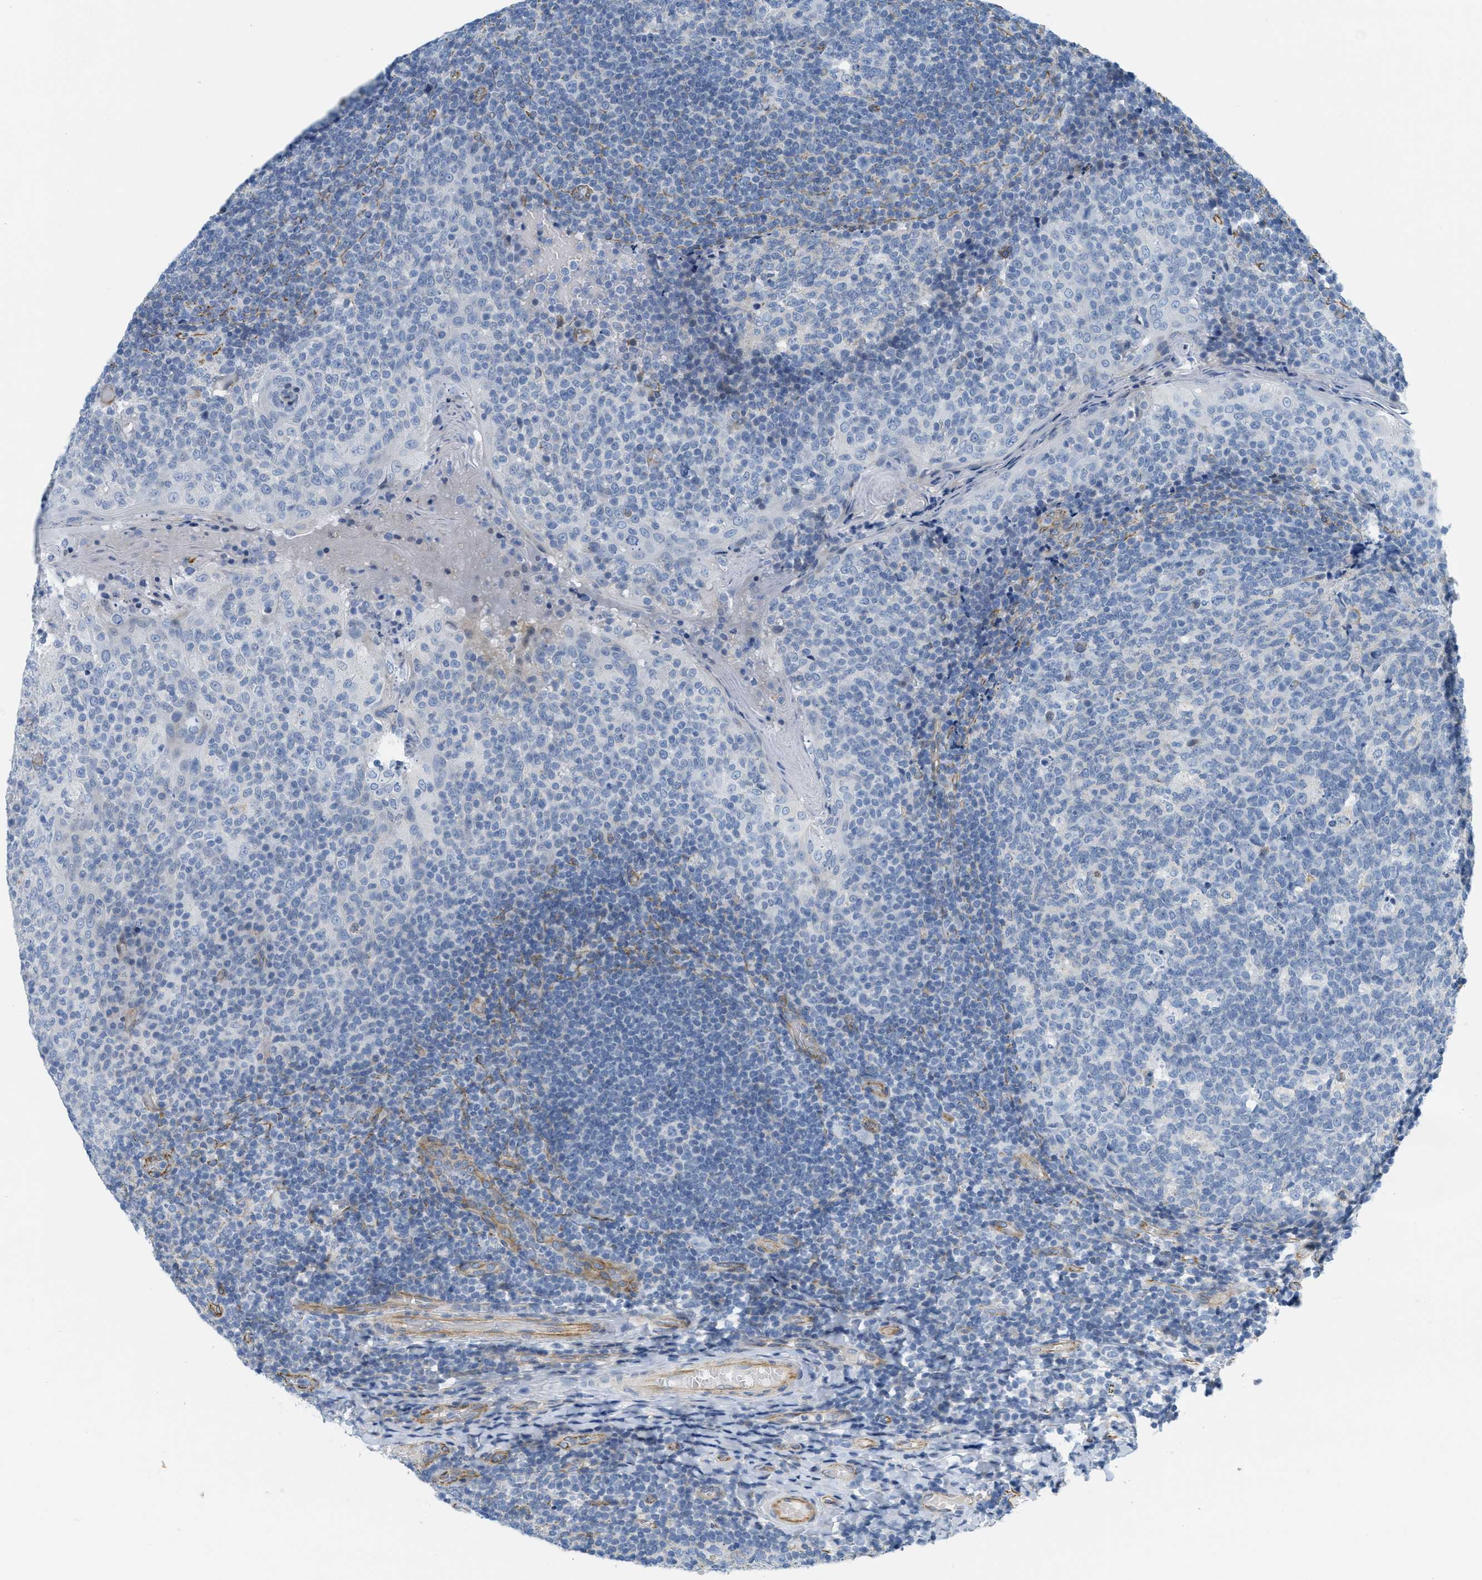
{"staining": {"intensity": "negative", "quantity": "none", "location": "none"}, "tissue": "tonsil", "cell_type": "Germinal center cells", "image_type": "normal", "snomed": [{"axis": "morphology", "description": "Normal tissue, NOS"}, {"axis": "topography", "description": "Tonsil"}], "caption": "Tonsil stained for a protein using immunohistochemistry (IHC) exhibits no positivity germinal center cells.", "gene": "SLC12A1", "patient": {"sex": "female", "age": 19}}